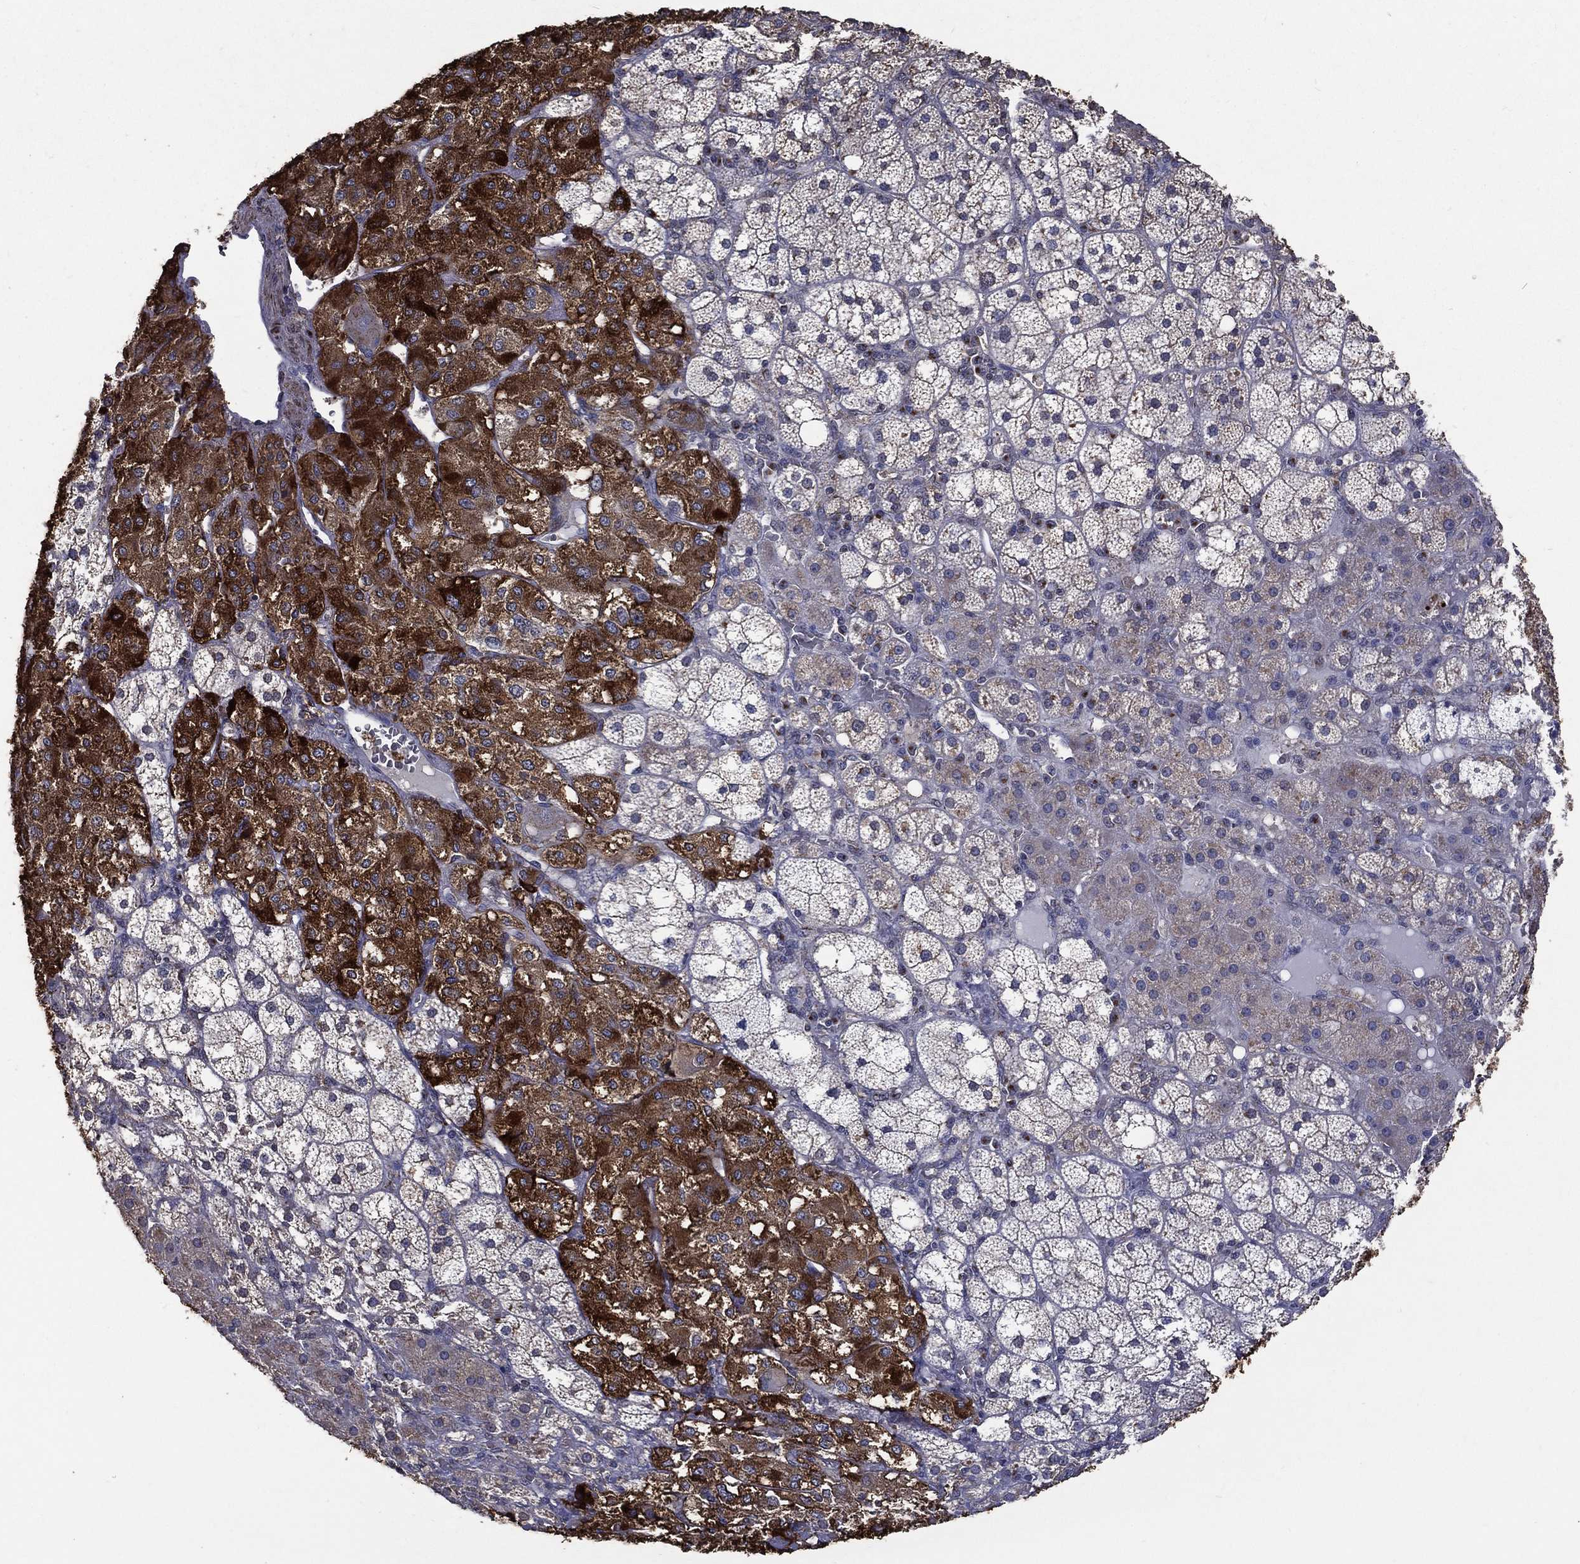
{"staining": {"intensity": "strong", "quantity": "<25%", "location": "cytoplasmic/membranous"}, "tissue": "adrenal gland", "cell_type": "Glandular cells", "image_type": "normal", "snomed": [{"axis": "morphology", "description": "Normal tissue, NOS"}, {"axis": "topography", "description": "Adrenal gland"}], "caption": "Normal adrenal gland shows strong cytoplasmic/membranous staining in approximately <25% of glandular cells.", "gene": "GPR183", "patient": {"sex": "male", "age": 53}}